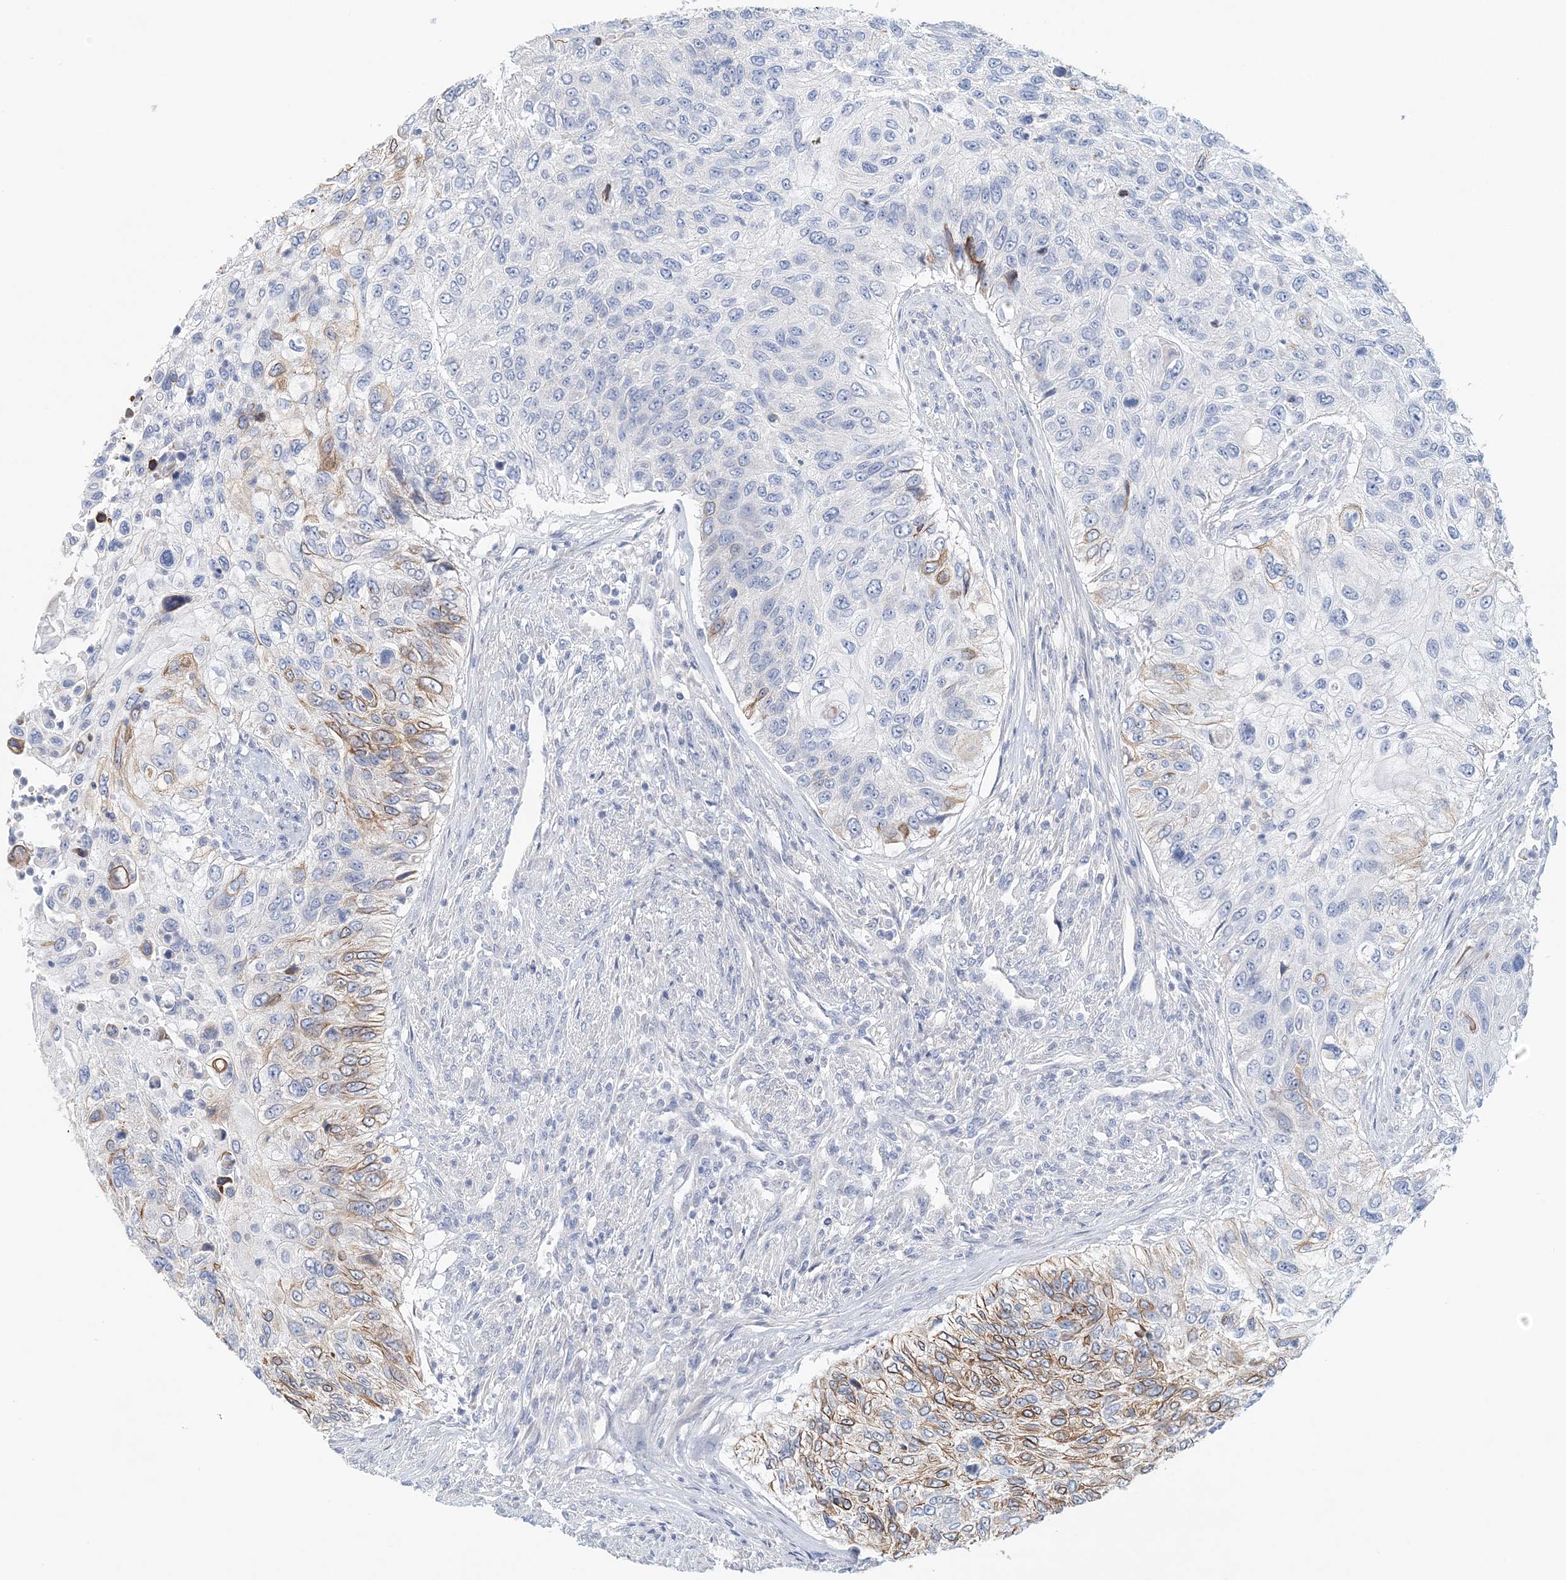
{"staining": {"intensity": "moderate", "quantity": "<25%", "location": "cytoplasmic/membranous"}, "tissue": "urothelial cancer", "cell_type": "Tumor cells", "image_type": "cancer", "snomed": [{"axis": "morphology", "description": "Urothelial carcinoma, High grade"}, {"axis": "topography", "description": "Urinary bladder"}], "caption": "Immunohistochemical staining of high-grade urothelial carcinoma shows low levels of moderate cytoplasmic/membranous positivity in approximately <25% of tumor cells.", "gene": "LRRIQ4", "patient": {"sex": "female", "age": 60}}